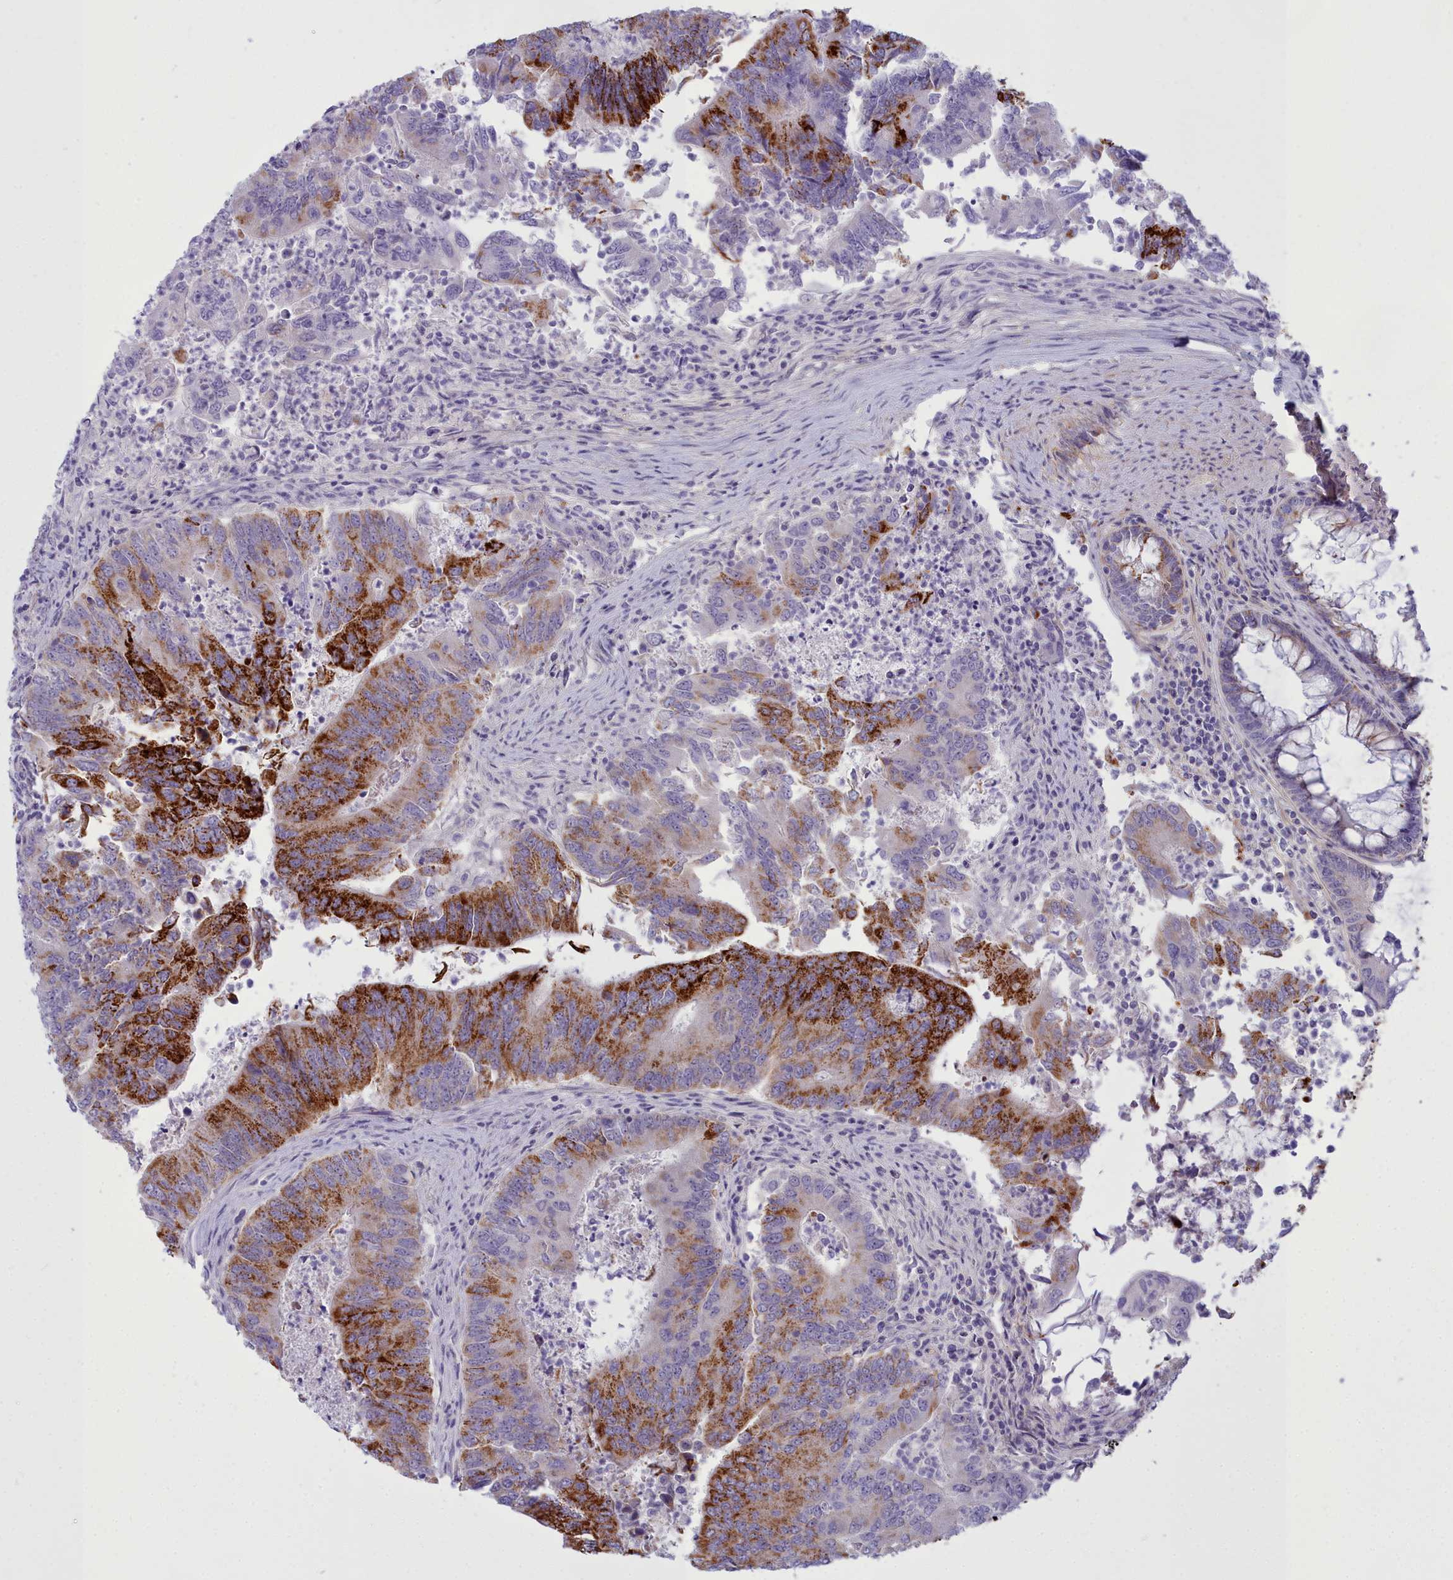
{"staining": {"intensity": "strong", "quantity": "25%-75%", "location": "cytoplasmic/membranous"}, "tissue": "colorectal cancer", "cell_type": "Tumor cells", "image_type": "cancer", "snomed": [{"axis": "morphology", "description": "Adenocarcinoma, NOS"}, {"axis": "topography", "description": "Colon"}], "caption": "A photomicrograph of colorectal adenocarcinoma stained for a protein shows strong cytoplasmic/membranous brown staining in tumor cells.", "gene": "OSTN", "patient": {"sex": "female", "age": 67}}